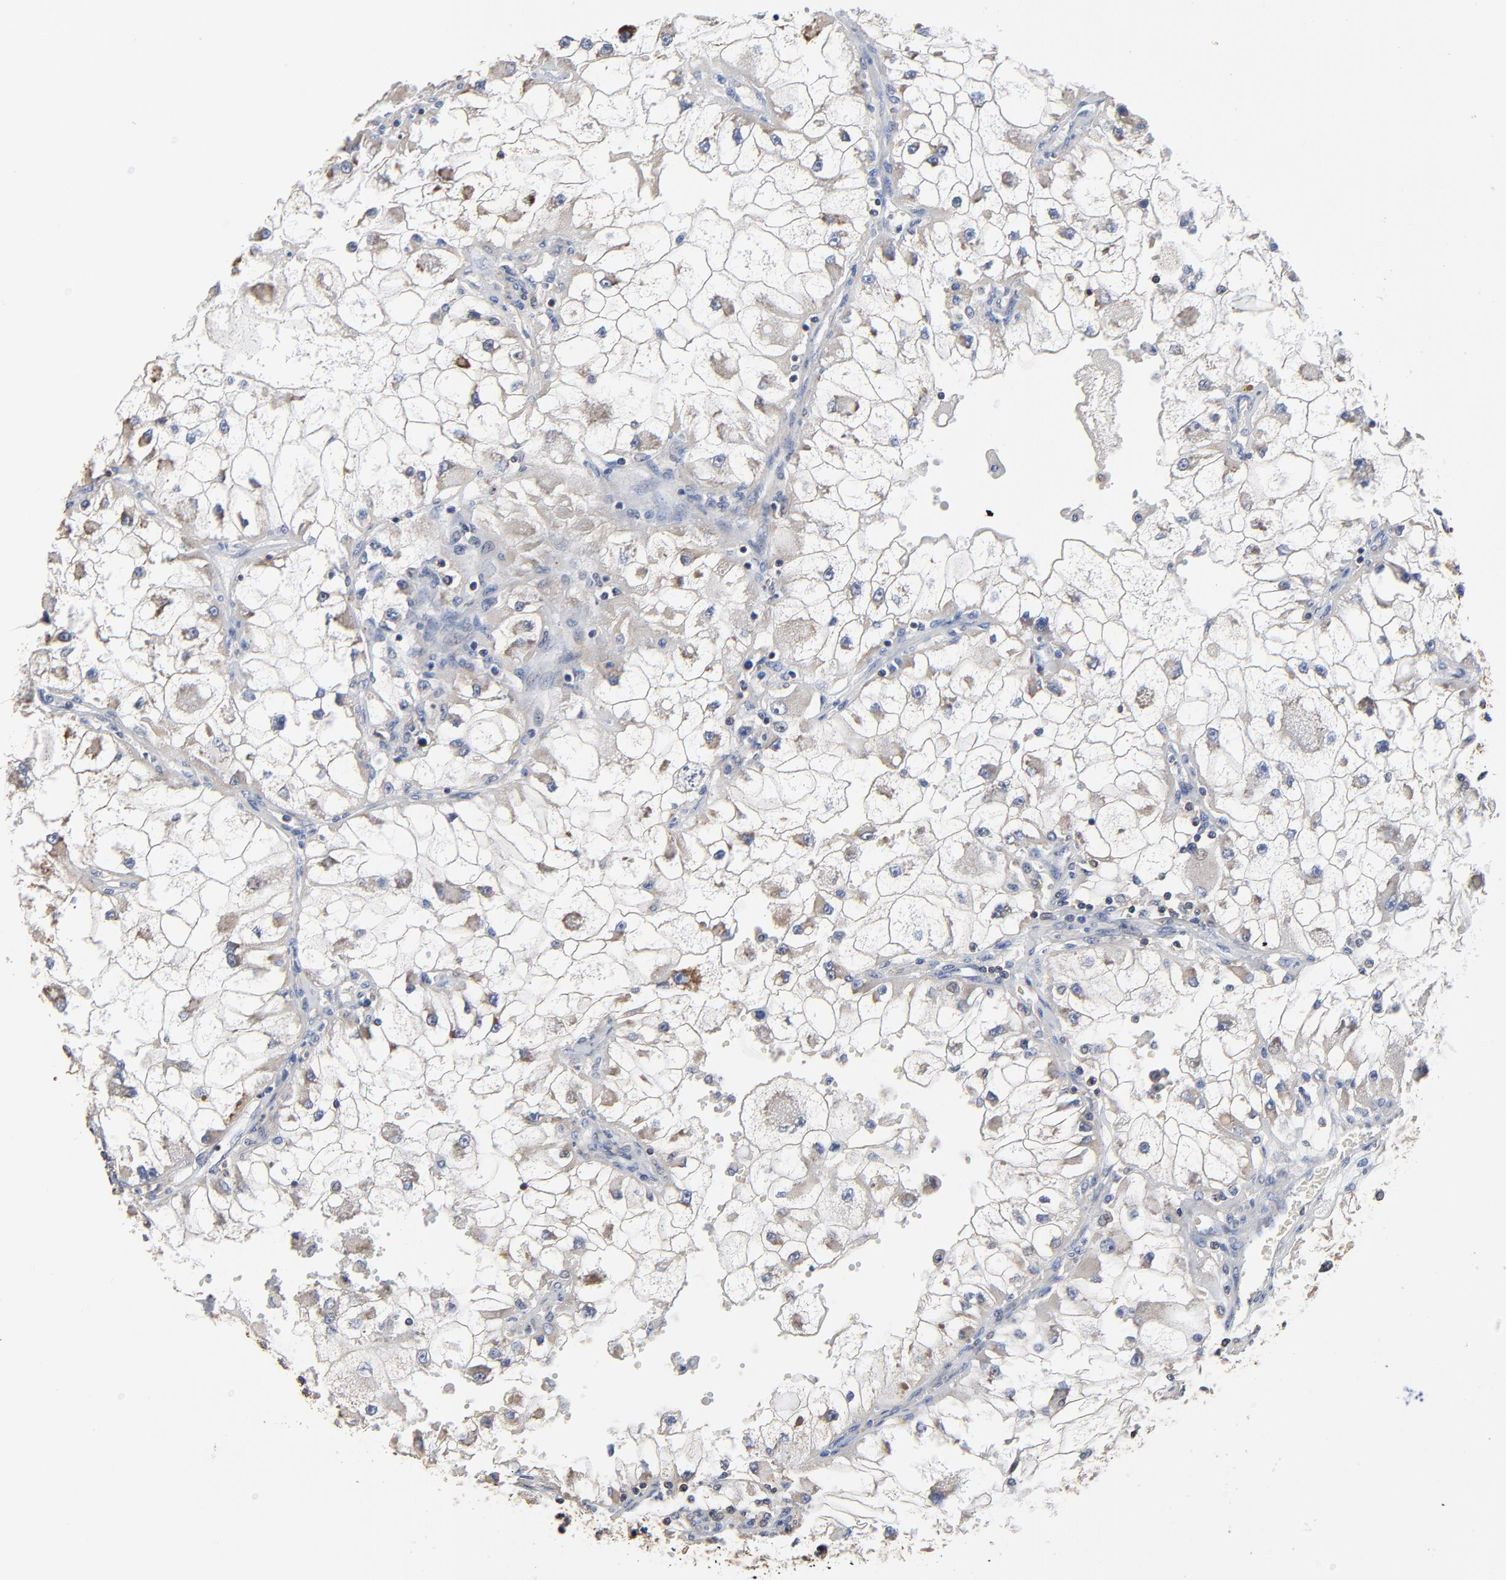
{"staining": {"intensity": "weak", "quantity": "<25%", "location": "cytoplasmic/membranous"}, "tissue": "renal cancer", "cell_type": "Tumor cells", "image_type": "cancer", "snomed": [{"axis": "morphology", "description": "Adenocarcinoma, NOS"}, {"axis": "topography", "description": "Kidney"}], "caption": "Photomicrograph shows no protein positivity in tumor cells of renal cancer tissue.", "gene": "SKAP1", "patient": {"sex": "female", "age": 73}}